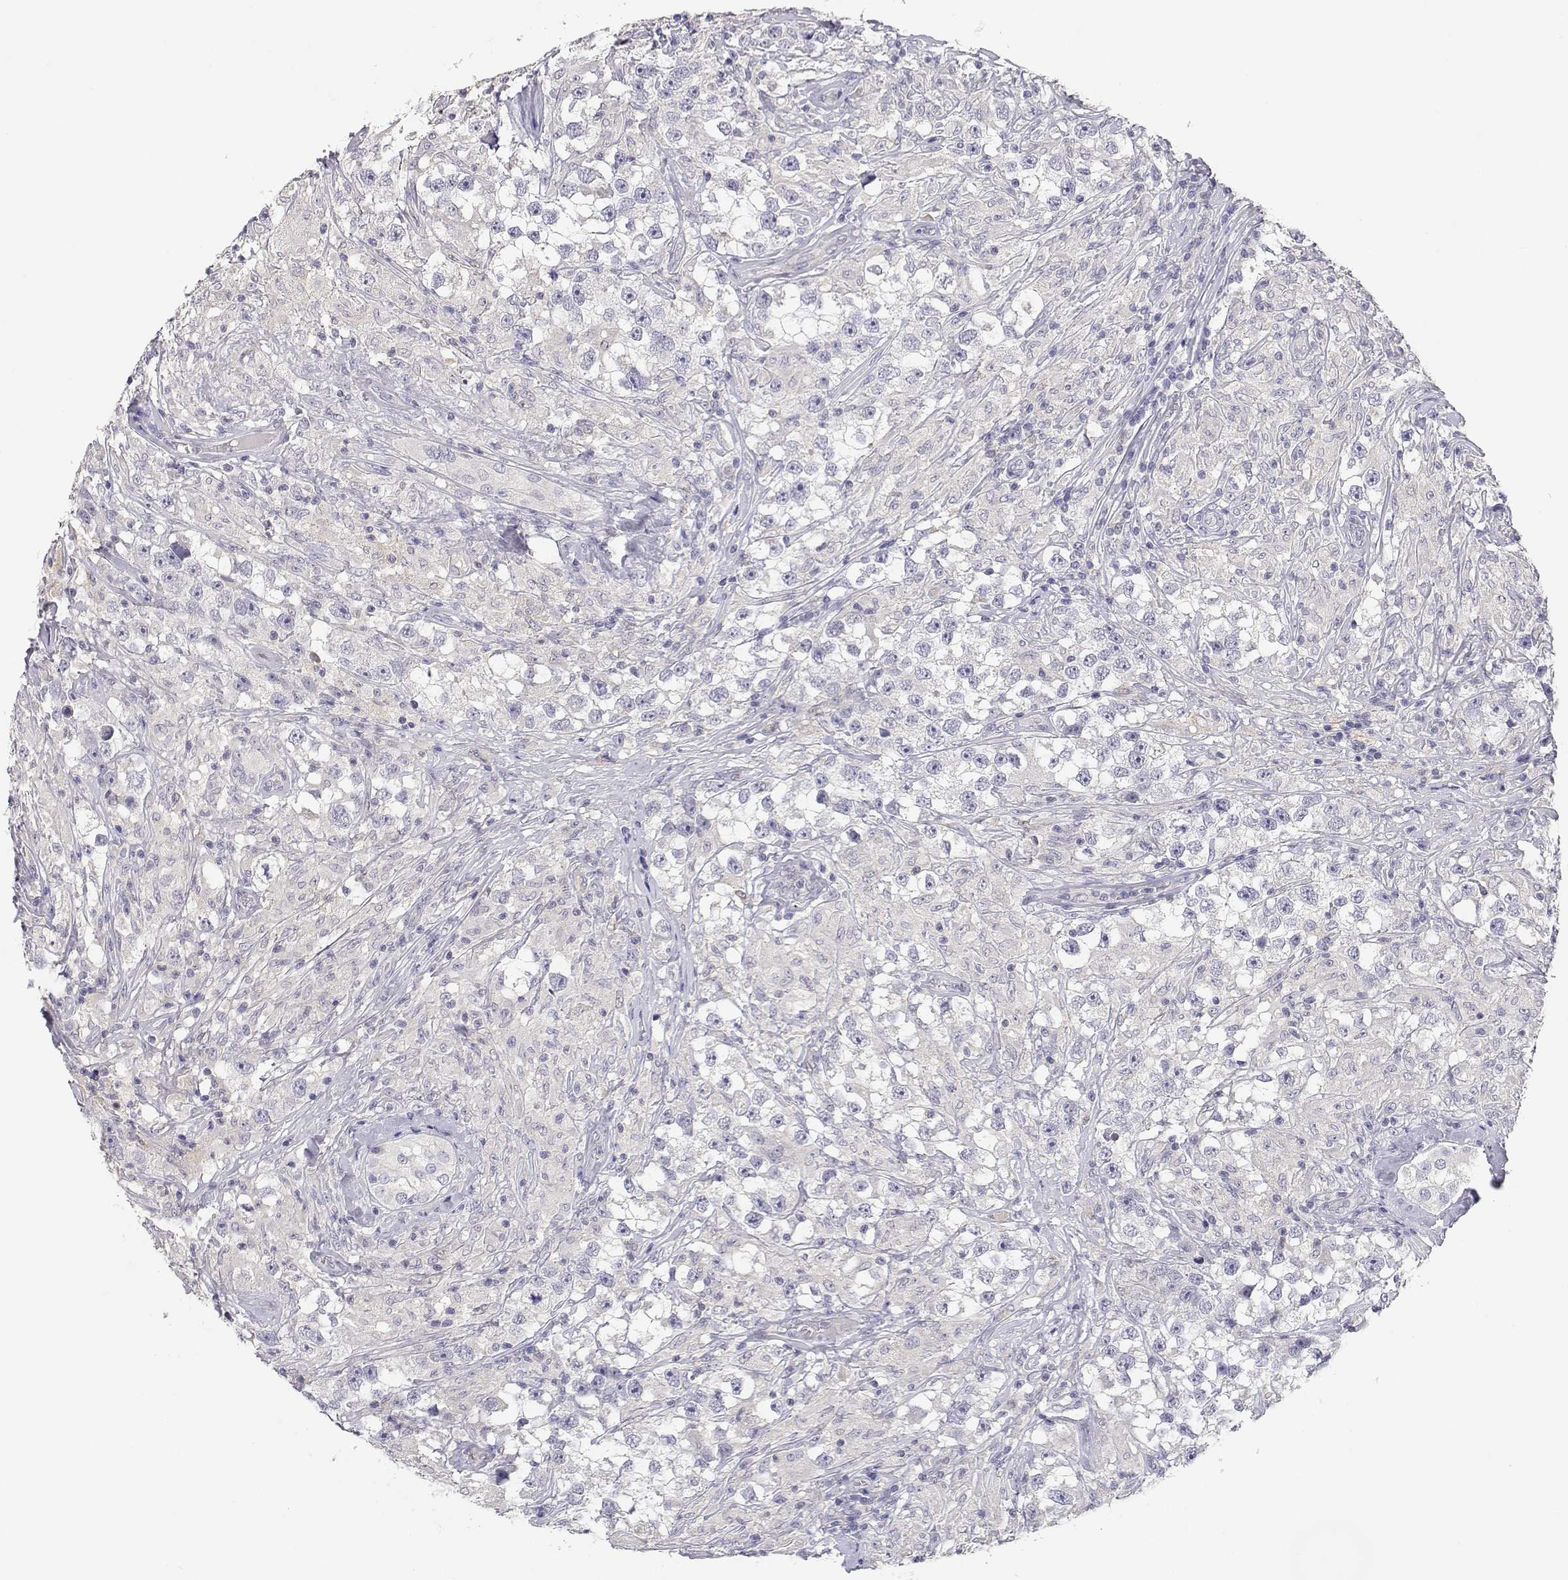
{"staining": {"intensity": "negative", "quantity": "none", "location": "none"}, "tissue": "testis cancer", "cell_type": "Tumor cells", "image_type": "cancer", "snomed": [{"axis": "morphology", "description": "Seminoma, NOS"}, {"axis": "topography", "description": "Testis"}], "caption": "Immunohistochemistry (IHC) micrograph of neoplastic tissue: human testis seminoma stained with DAB (3,3'-diaminobenzidine) reveals no significant protein expression in tumor cells.", "gene": "ADA", "patient": {"sex": "male", "age": 46}}